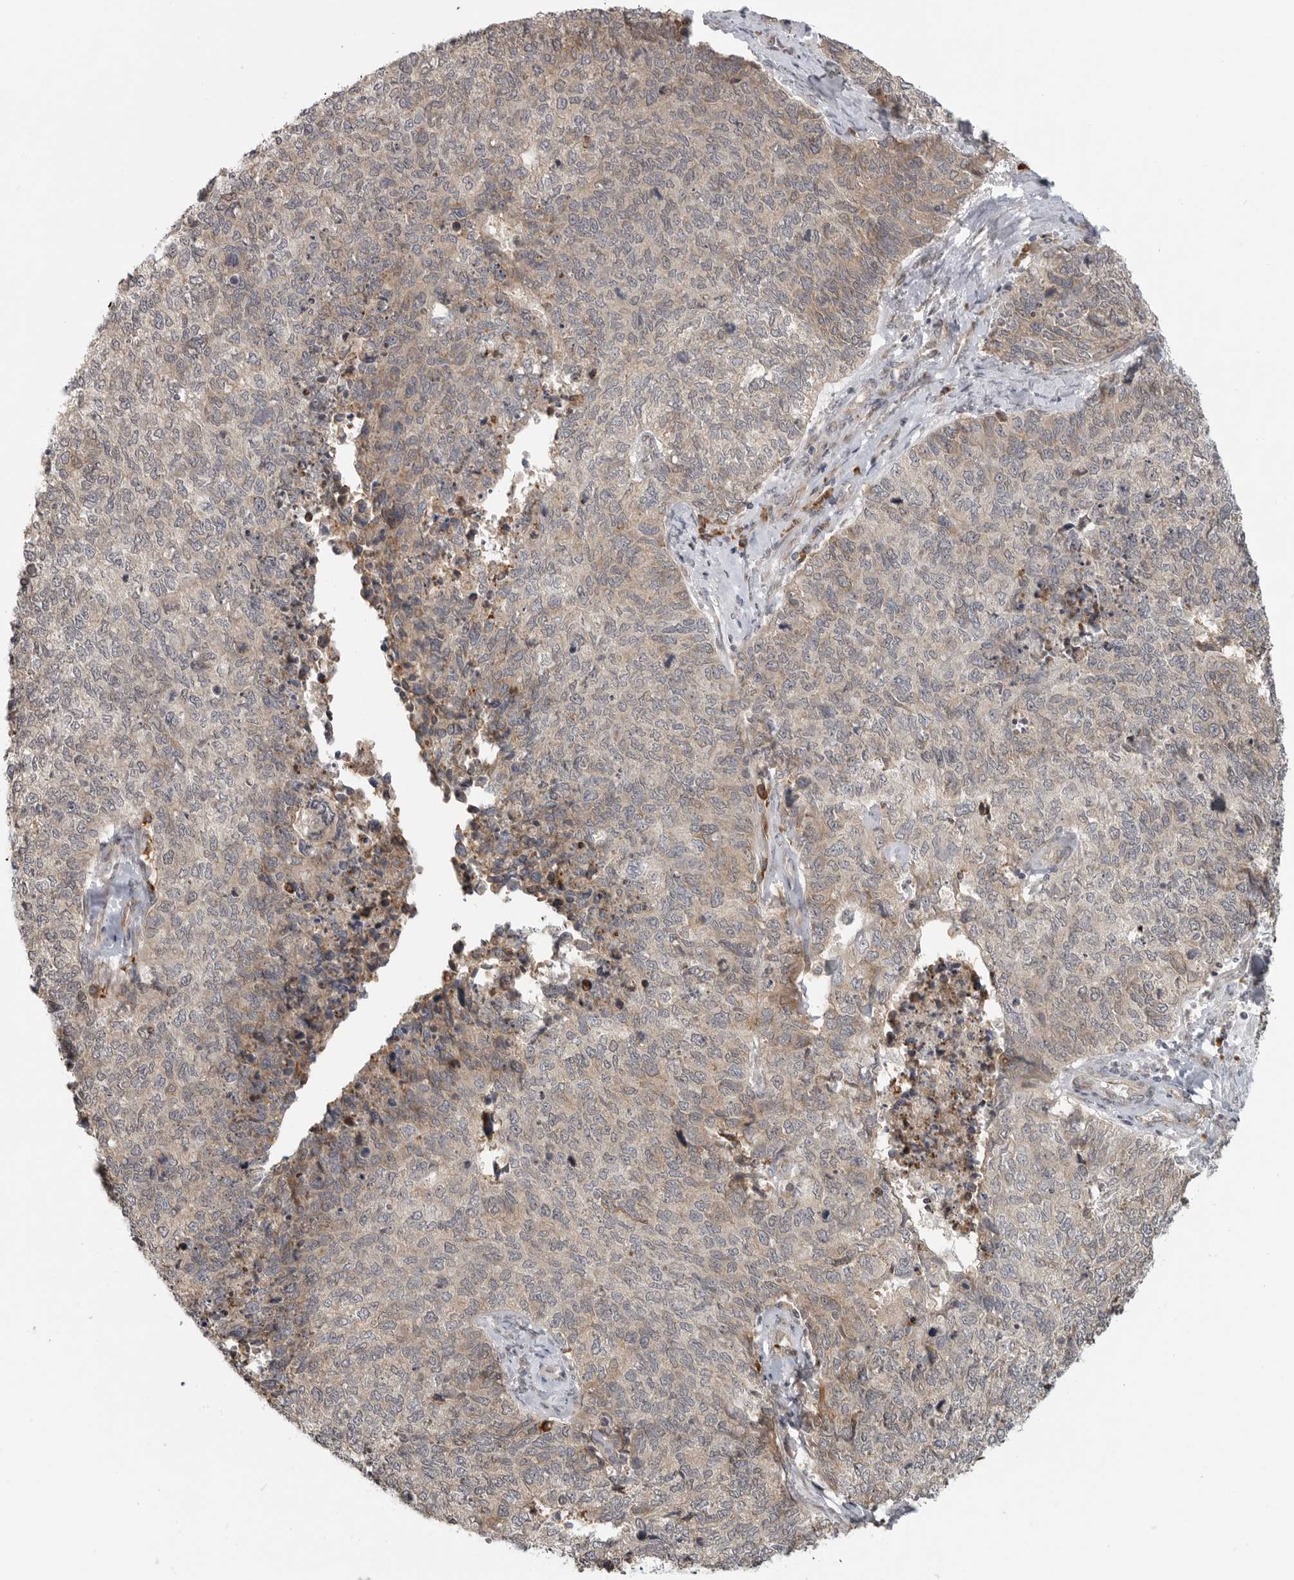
{"staining": {"intensity": "weak", "quantity": "<25%", "location": "cytoplasmic/membranous"}, "tissue": "cervical cancer", "cell_type": "Tumor cells", "image_type": "cancer", "snomed": [{"axis": "morphology", "description": "Squamous cell carcinoma, NOS"}, {"axis": "topography", "description": "Cervix"}], "caption": "Micrograph shows no protein expression in tumor cells of cervical cancer (squamous cell carcinoma) tissue.", "gene": "CEP295NL", "patient": {"sex": "female", "age": 63}}